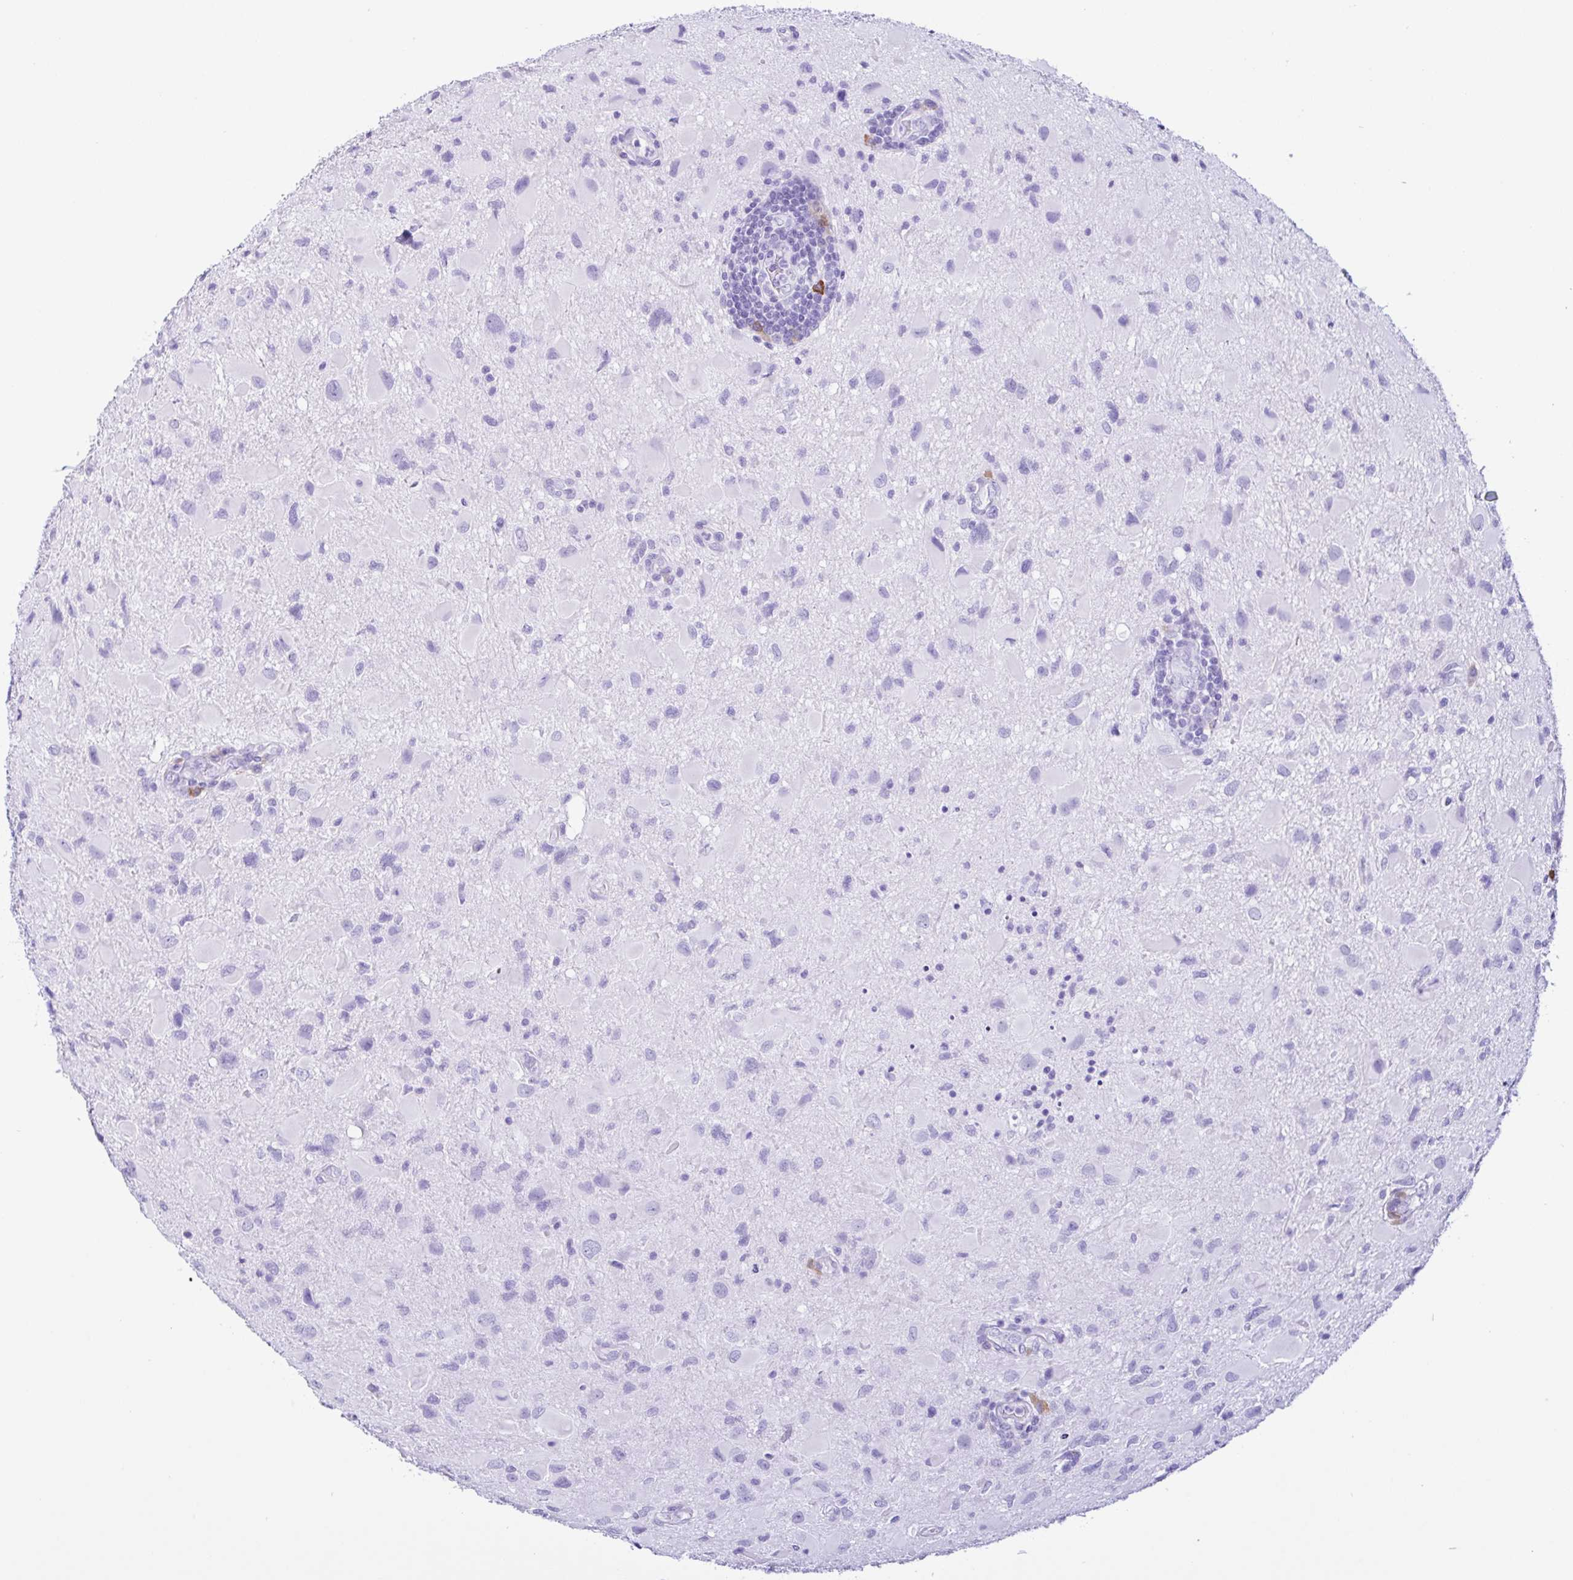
{"staining": {"intensity": "negative", "quantity": "none", "location": "none"}, "tissue": "glioma", "cell_type": "Tumor cells", "image_type": "cancer", "snomed": [{"axis": "morphology", "description": "Glioma, malignant, Low grade"}, {"axis": "topography", "description": "Brain"}], "caption": "Immunohistochemistry photomicrograph of glioma stained for a protein (brown), which reveals no expression in tumor cells.", "gene": "PIGF", "patient": {"sex": "female", "age": 32}}